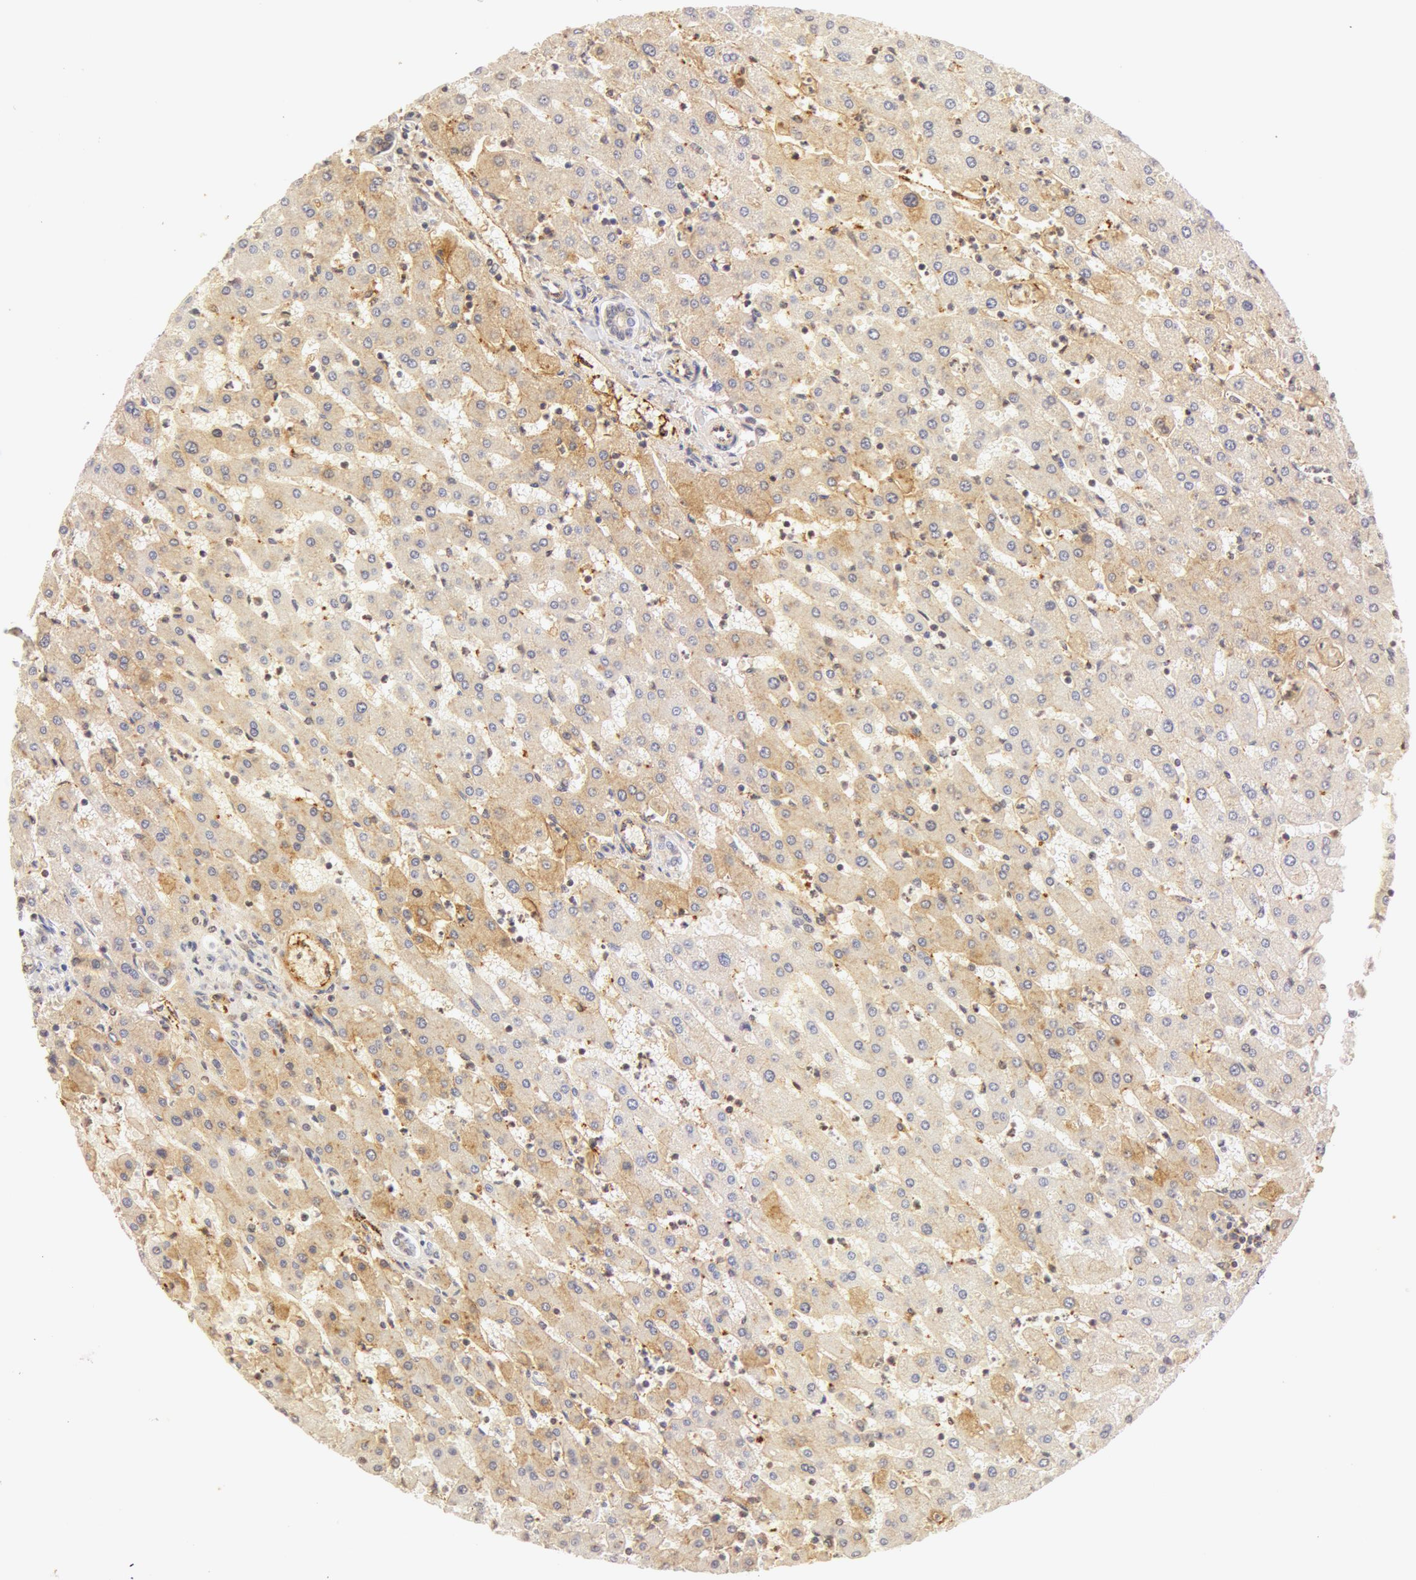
{"staining": {"intensity": "negative", "quantity": "none", "location": "none"}, "tissue": "liver", "cell_type": "Cholangiocytes", "image_type": "normal", "snomed": [{"axis": "morphology", "description": "Normal tissue, NOS"}, {"axis": "topography", "description": "Liver"}], "caption": "The micrograph demonstrates no significant positivity in cholangiocytes of liver.", "gene": "VWF", "patient": {"sex": "female", "age": 30}}